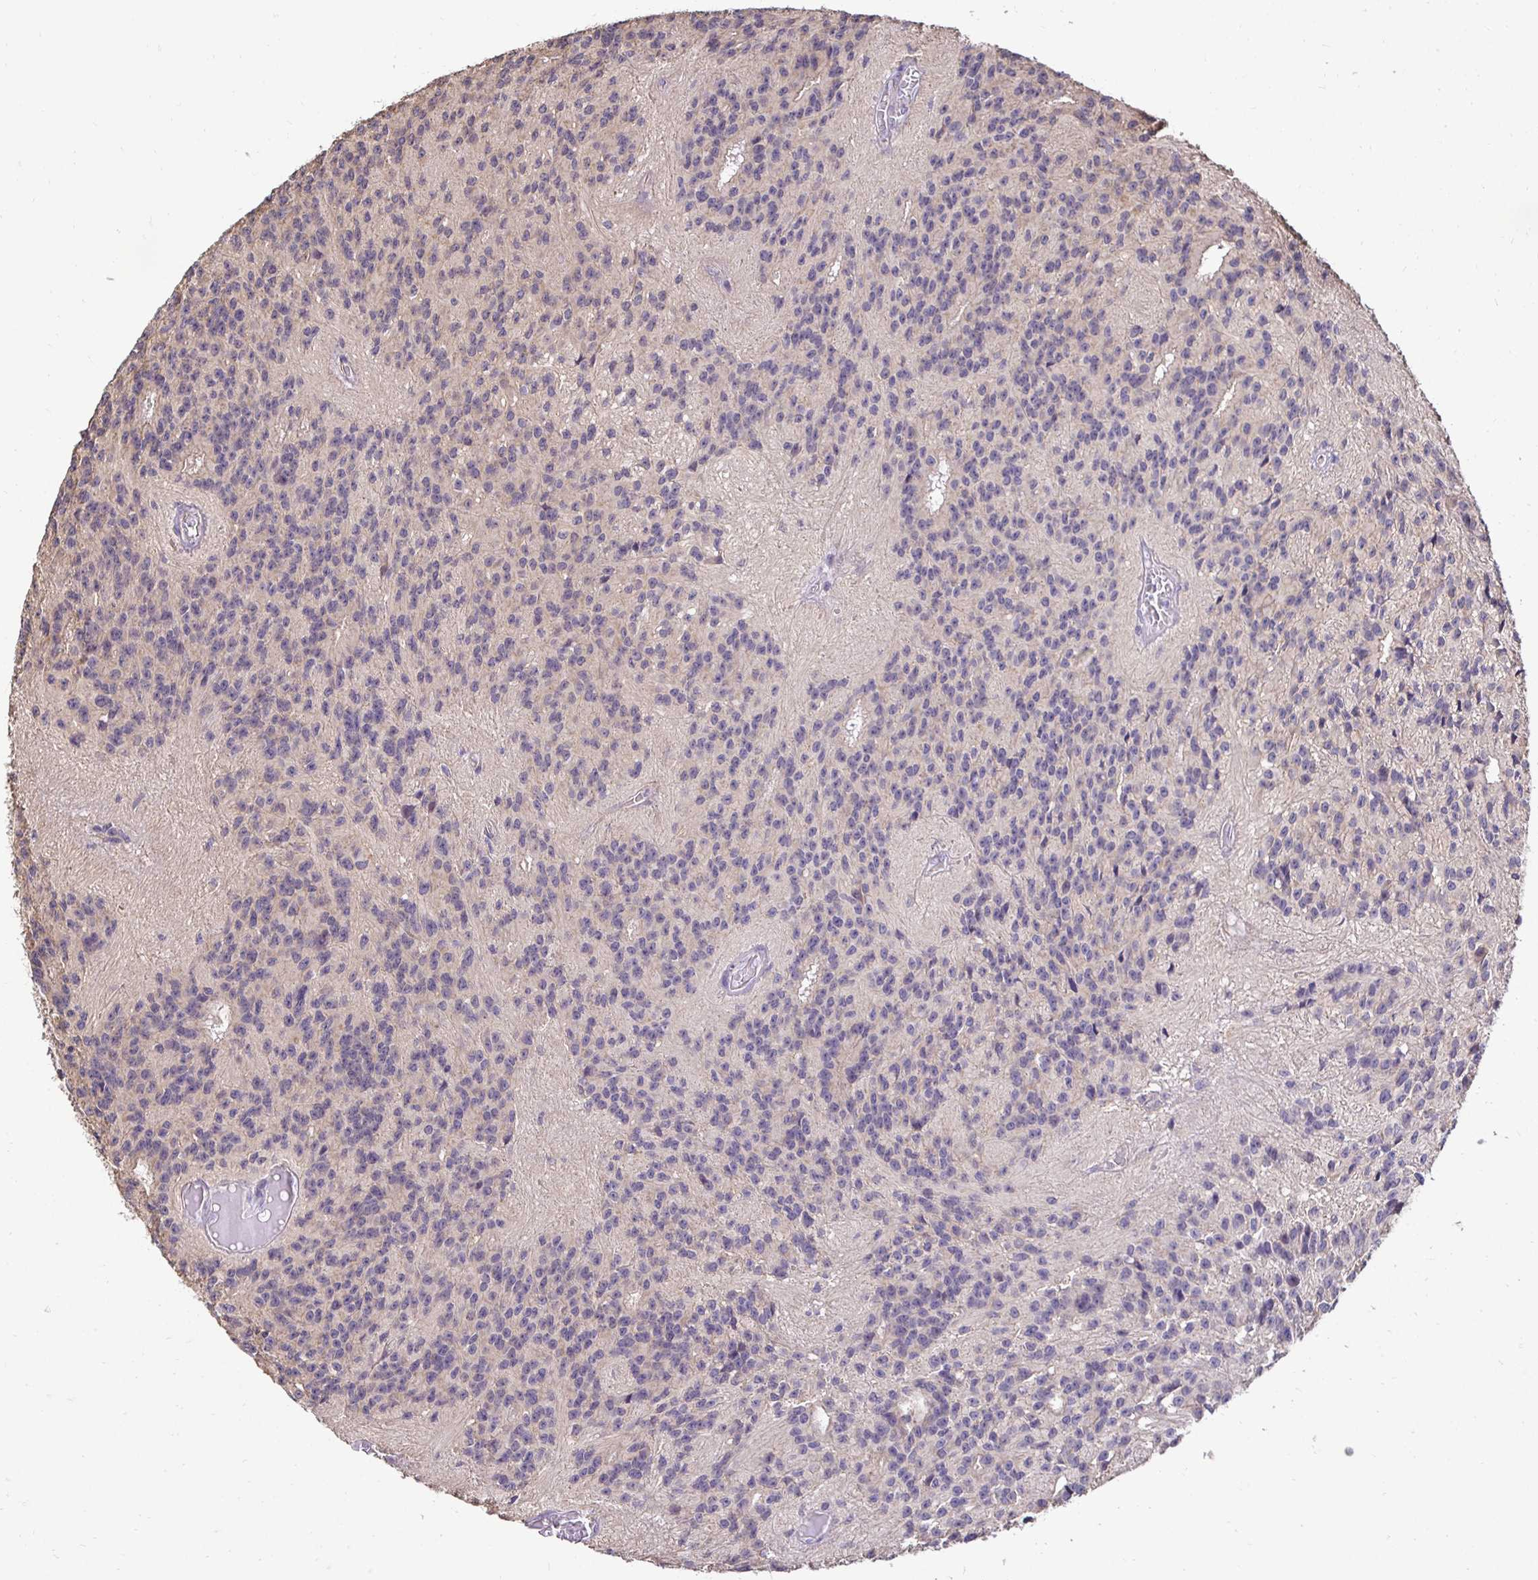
{"staining": {"intensity": "negative", "quantity": "none", "location": "none"}, "tissue": "glioma", "cell_type": "Tumor cells", "image_type": "cancer", "snomed": [{"axis": "morphology", "description": "Glioma, malignant, Low grade"}, {"axis": "topography", "description": "Brain"}], "caption": "The immunohistochemistry (IHC) micrograph has no significant positivity in tumor cells of glioma tissue.", "gene": "SLC9A1", "patient": {"sex": "male", "age": 31}}